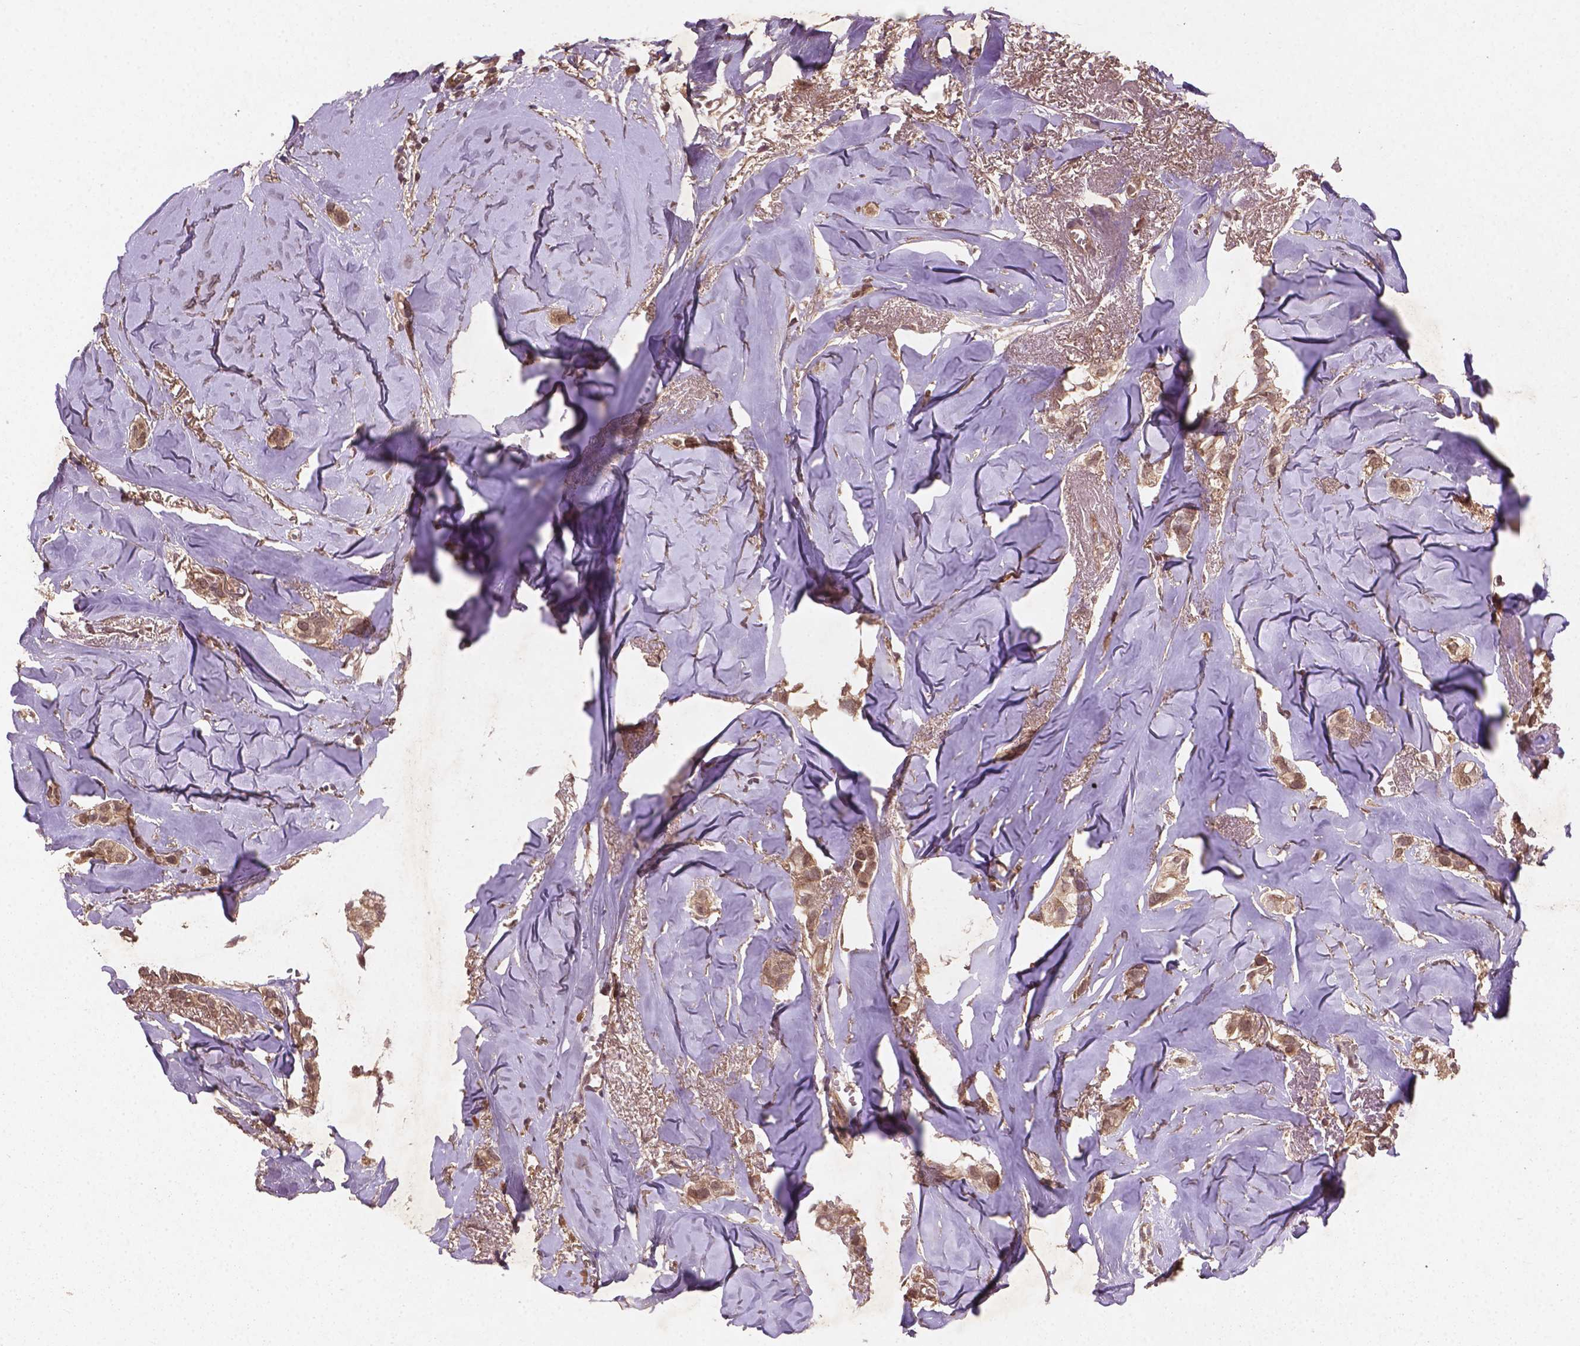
{"staining": {"intensity": "weak", "quantity": ">75%", "location": "cytoplasmic/membranous,nuclear"}, "tissue": "breast cancer", "cell_type": "Tumor cells", "image_type": "cancer", "snomed": [{"axis": "morphology", "description": "Duct carcinoma"}, {"axis": "topography", "description": "Breast"}], "caption": "Brown immunohistochemical staining in breast invasive ductal carcinoma displays weak cytoplasmic/membranous and nuclear expression in approximately >75% of tumor cells. Nuclei are stained in blue.", "gene": "NIPAL2", "patient": {"sex": "female", "age": 85}}